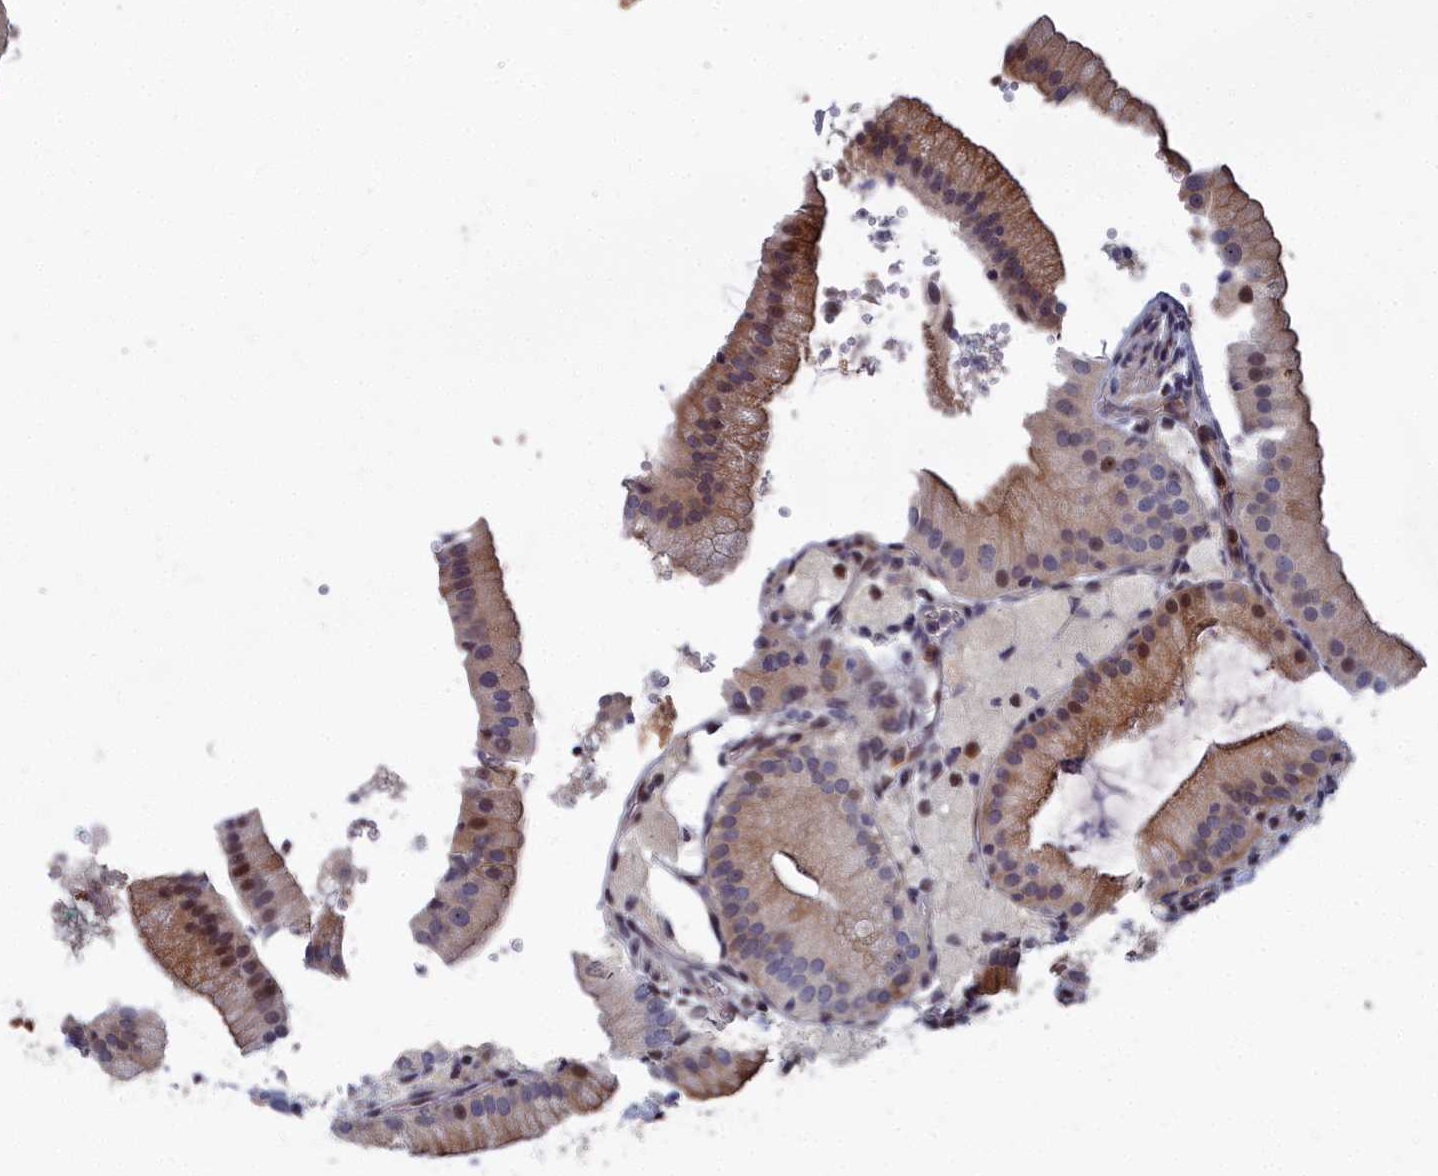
{"staining": {"intensity": "moderate", "quantity": "25%-75%", "location": "cytoplasmic/membranous,nuclear"}, "tissue": "gallbladder", "cell_type": "Glandular cells", "image_type": "normal", "snomed": [{"axis": "morphology", "description": "Normal tissue, NOS"}, {"axis": "topography", "description": "Gallbladder"}], "caption": "A high-resolution histopathology image shows immunohistochemistry (IHC) staining of unremarkable gallbladder, which demonstrates moderate cytoplasmic/membranous,nuclear expression in about 25%-75% of glandular cells. (brown staining indicates protein expression, while blue staining denotes nuclei).", "gene": "RPS27A", "patient": {"sex": "male", "age": 55}}